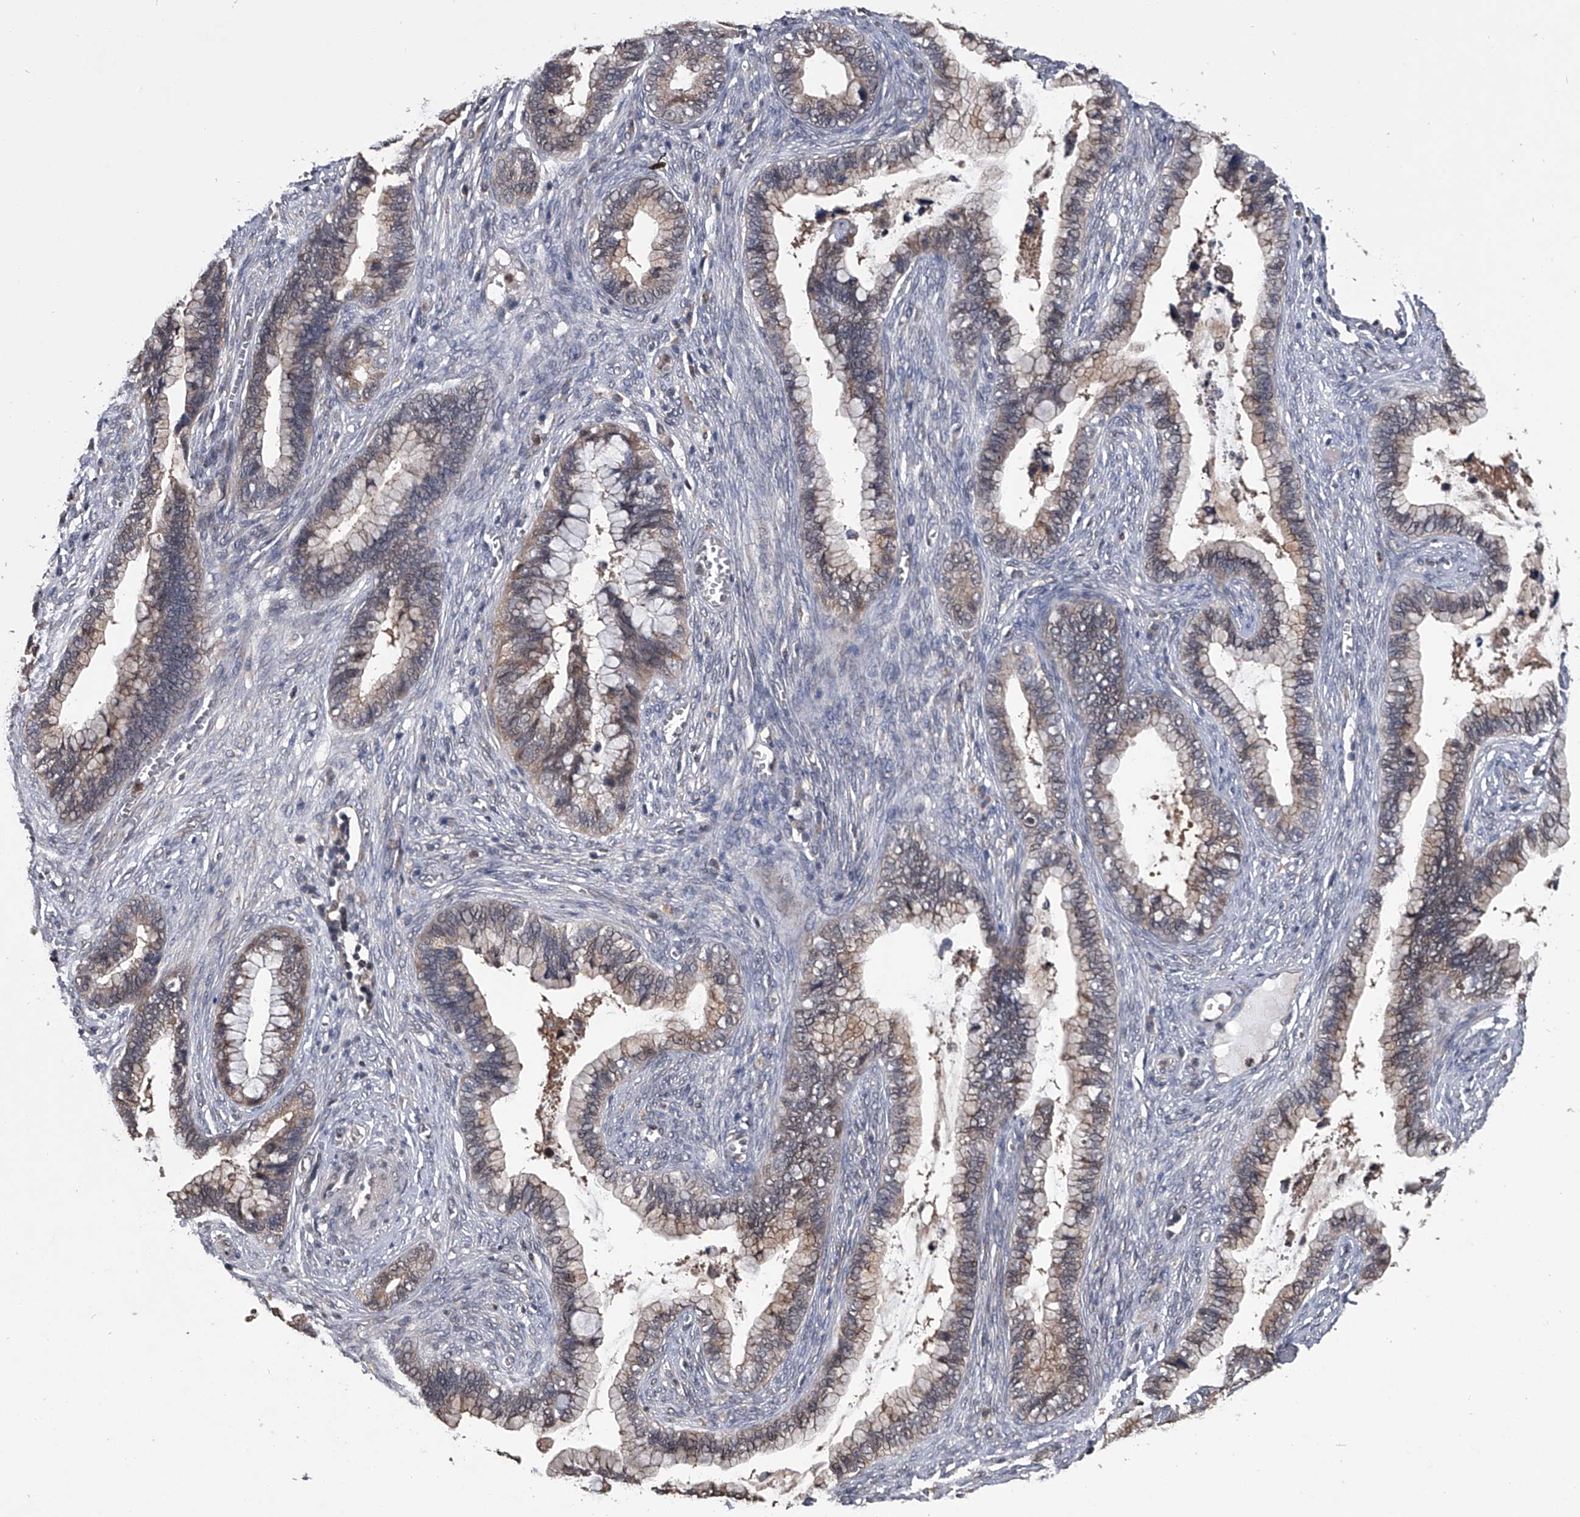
{"staining": {"intensity": "weak", "quantity": ">75%", "location": "cytoplasmic/membranous"}, "tissue": "cervical cancer", "cell_type": "Tumor cells", "image_type": "cancer", "snomed": [{"axis": "morphology", "description": "Adenocarcinoma, NOS"}, {"axis": "topography", "description": "Cervix"}], "caption": "Immunohistochemical staining of human adenocarcinoma (cervical) exhibits low levels of weak cytoplasmic/membranous protein staining in about >75% of tumor cells.", "gene": "TSNAX", "patient": {"sex": "female", "age": 44}}